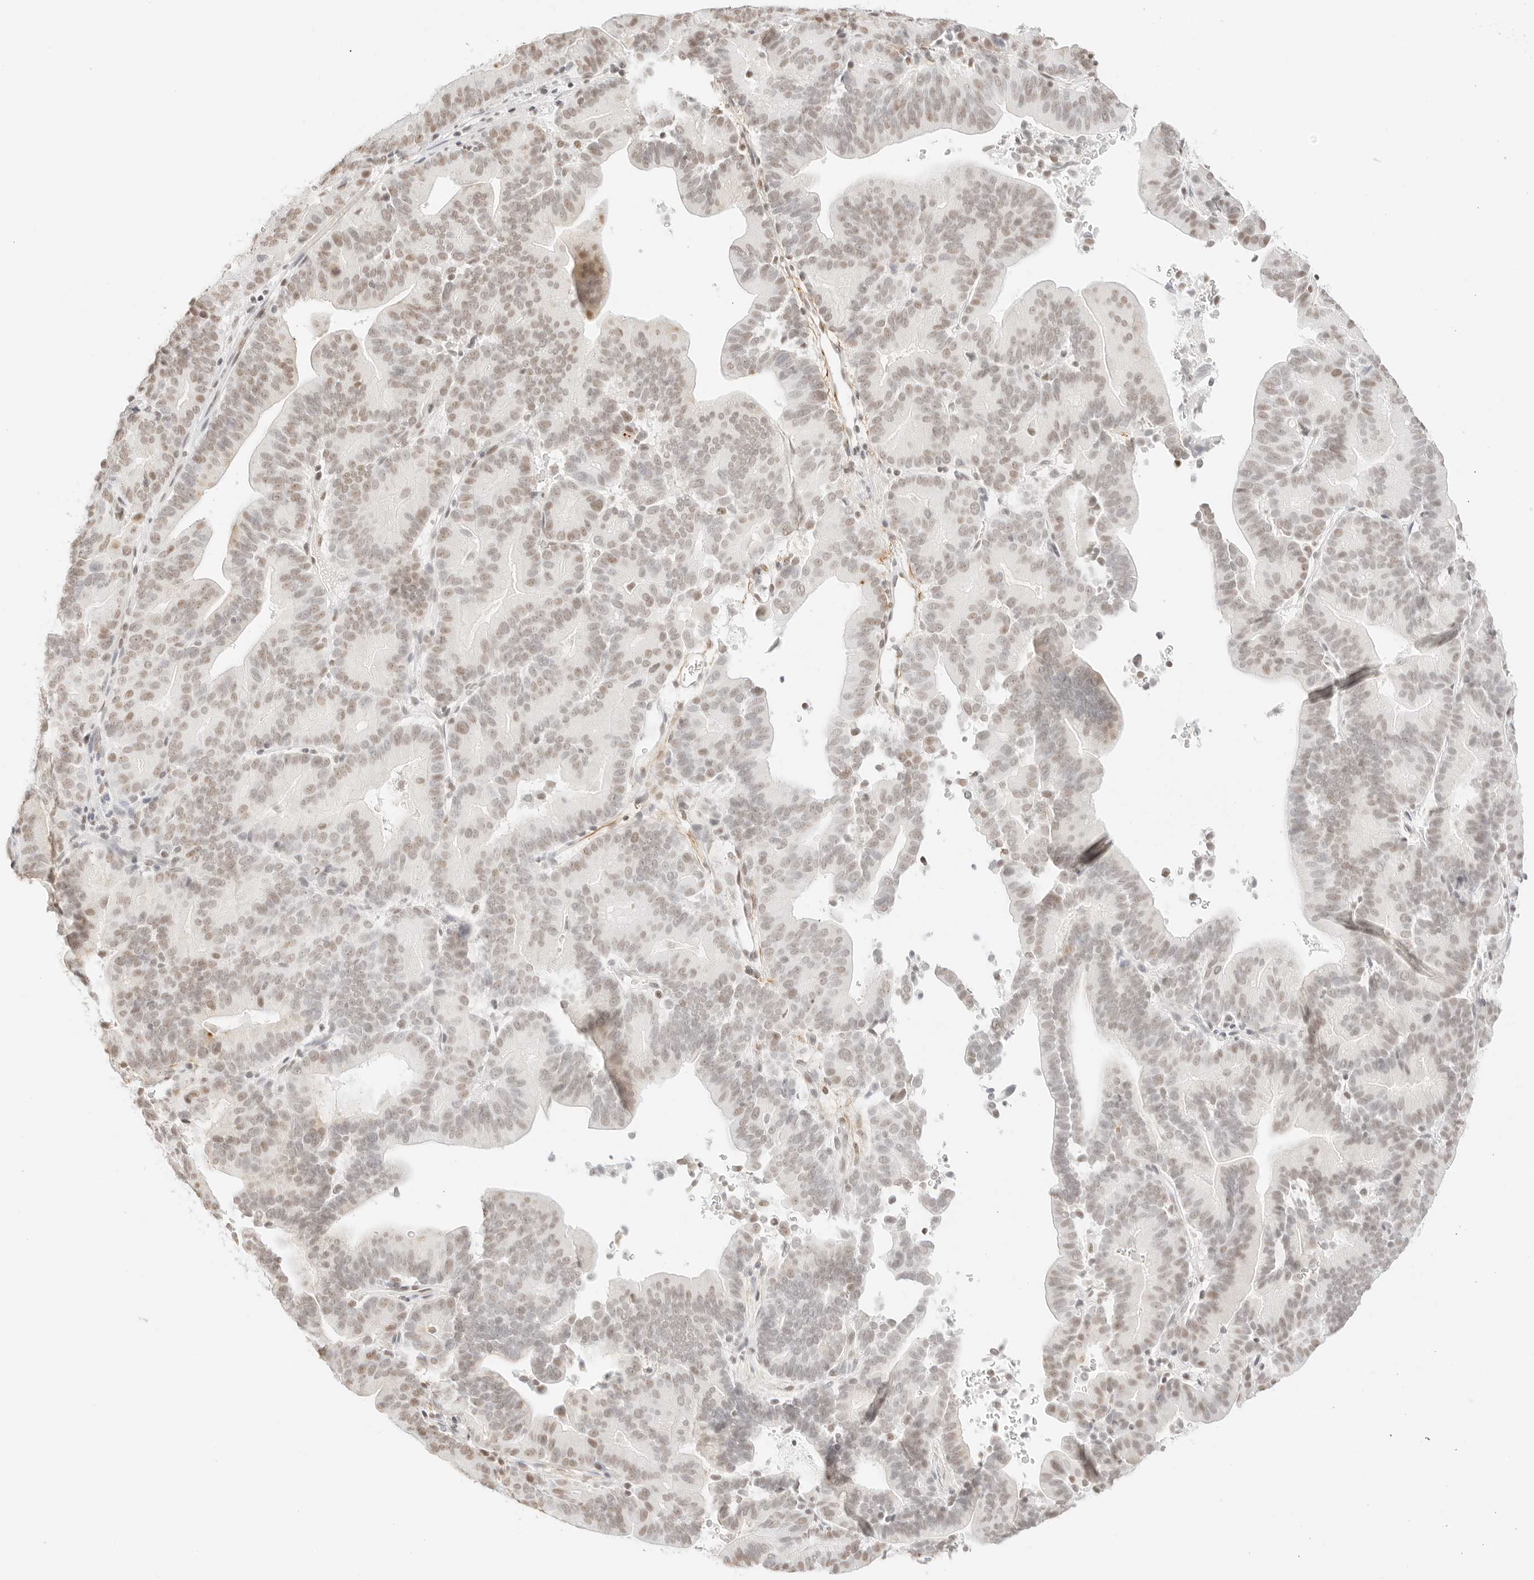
{"staining": {"intensity": "weak", "quantity": "25%-75%", "location": "nuclear"}, "tissue": "liver cancer", "cell_type": "Tumor cells", "image_type": "cancer", "snomed": [{"axis": "morphology", "description": "Cholangiocarcinoma"}, {"axis": "topography", "description": "Liver"}], "caption": "Weak nuclear protein positivity is seen in about 25%-75% of tumor cells in liver cancer (cholangiocarcinoma). The staining was performed using DAB, with brown indicating positive protein expression. Nuclei are stained blue with hematoxylin.", "gene": "FBLN5", "patient": {"sex": "female", "age": 75}}